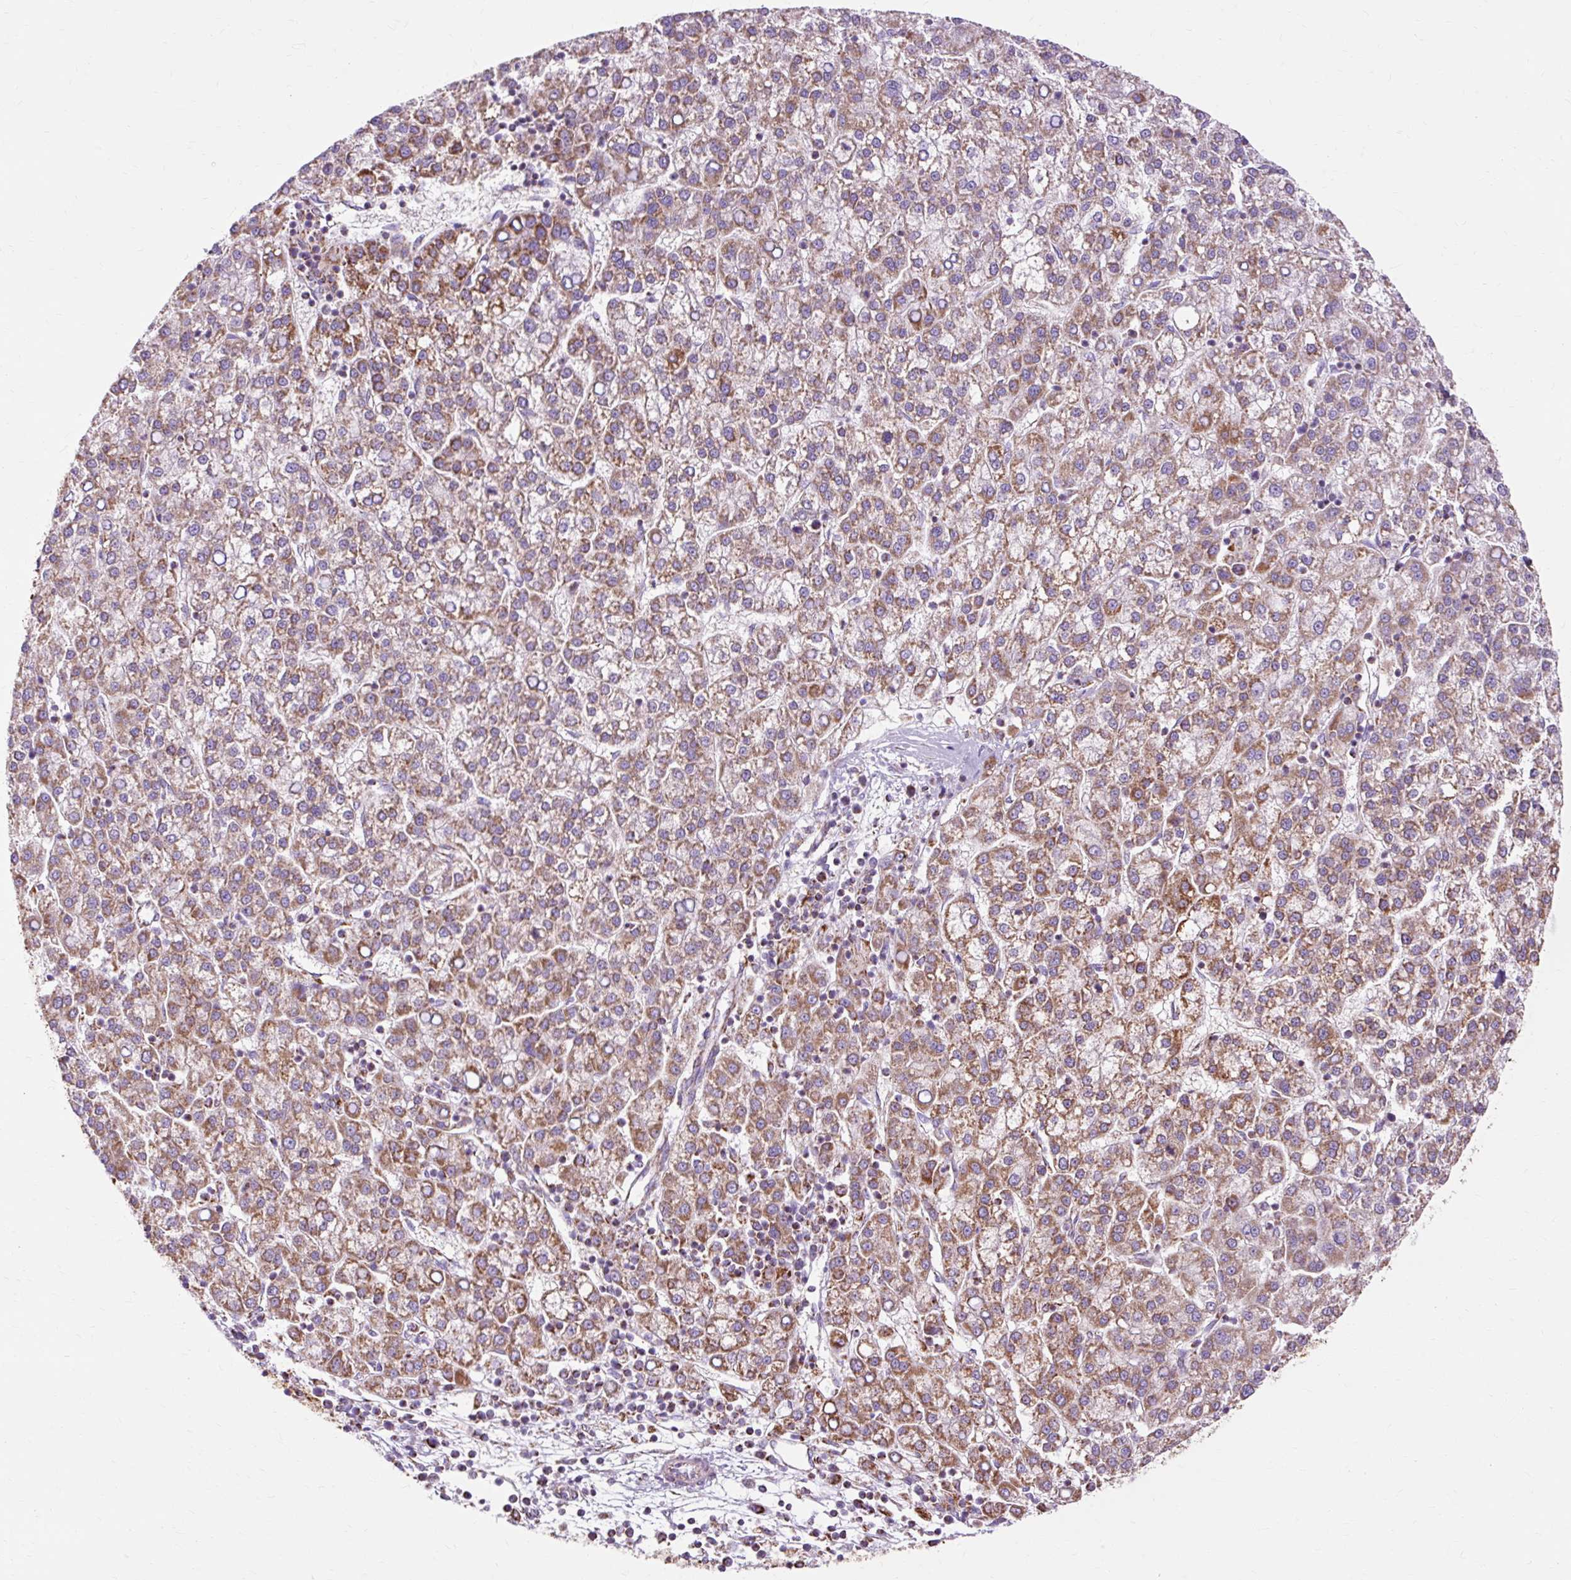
{"staining": {"intensity": "moderate", "quantity": ">75%", "location": "cytoplasmic/membranous"}, "tissue": "liver cancer", "cell_type": "Tumor cells", "image_type": "cancer", "snomed": [{"axis": "morphology", "description": "Carcinoma, Hepatocellular, NOS"}, {"axis": "topography", "description": "Liver"}], "caption": "Tumor cells demonstrate medium levels of moderate cytoplasmic/membranous staining in approximately >75% of cells in human hepatocellular carcinoma (liver).", "gene": "DLAT", "patient": {"sex": "female", "age": 58}}